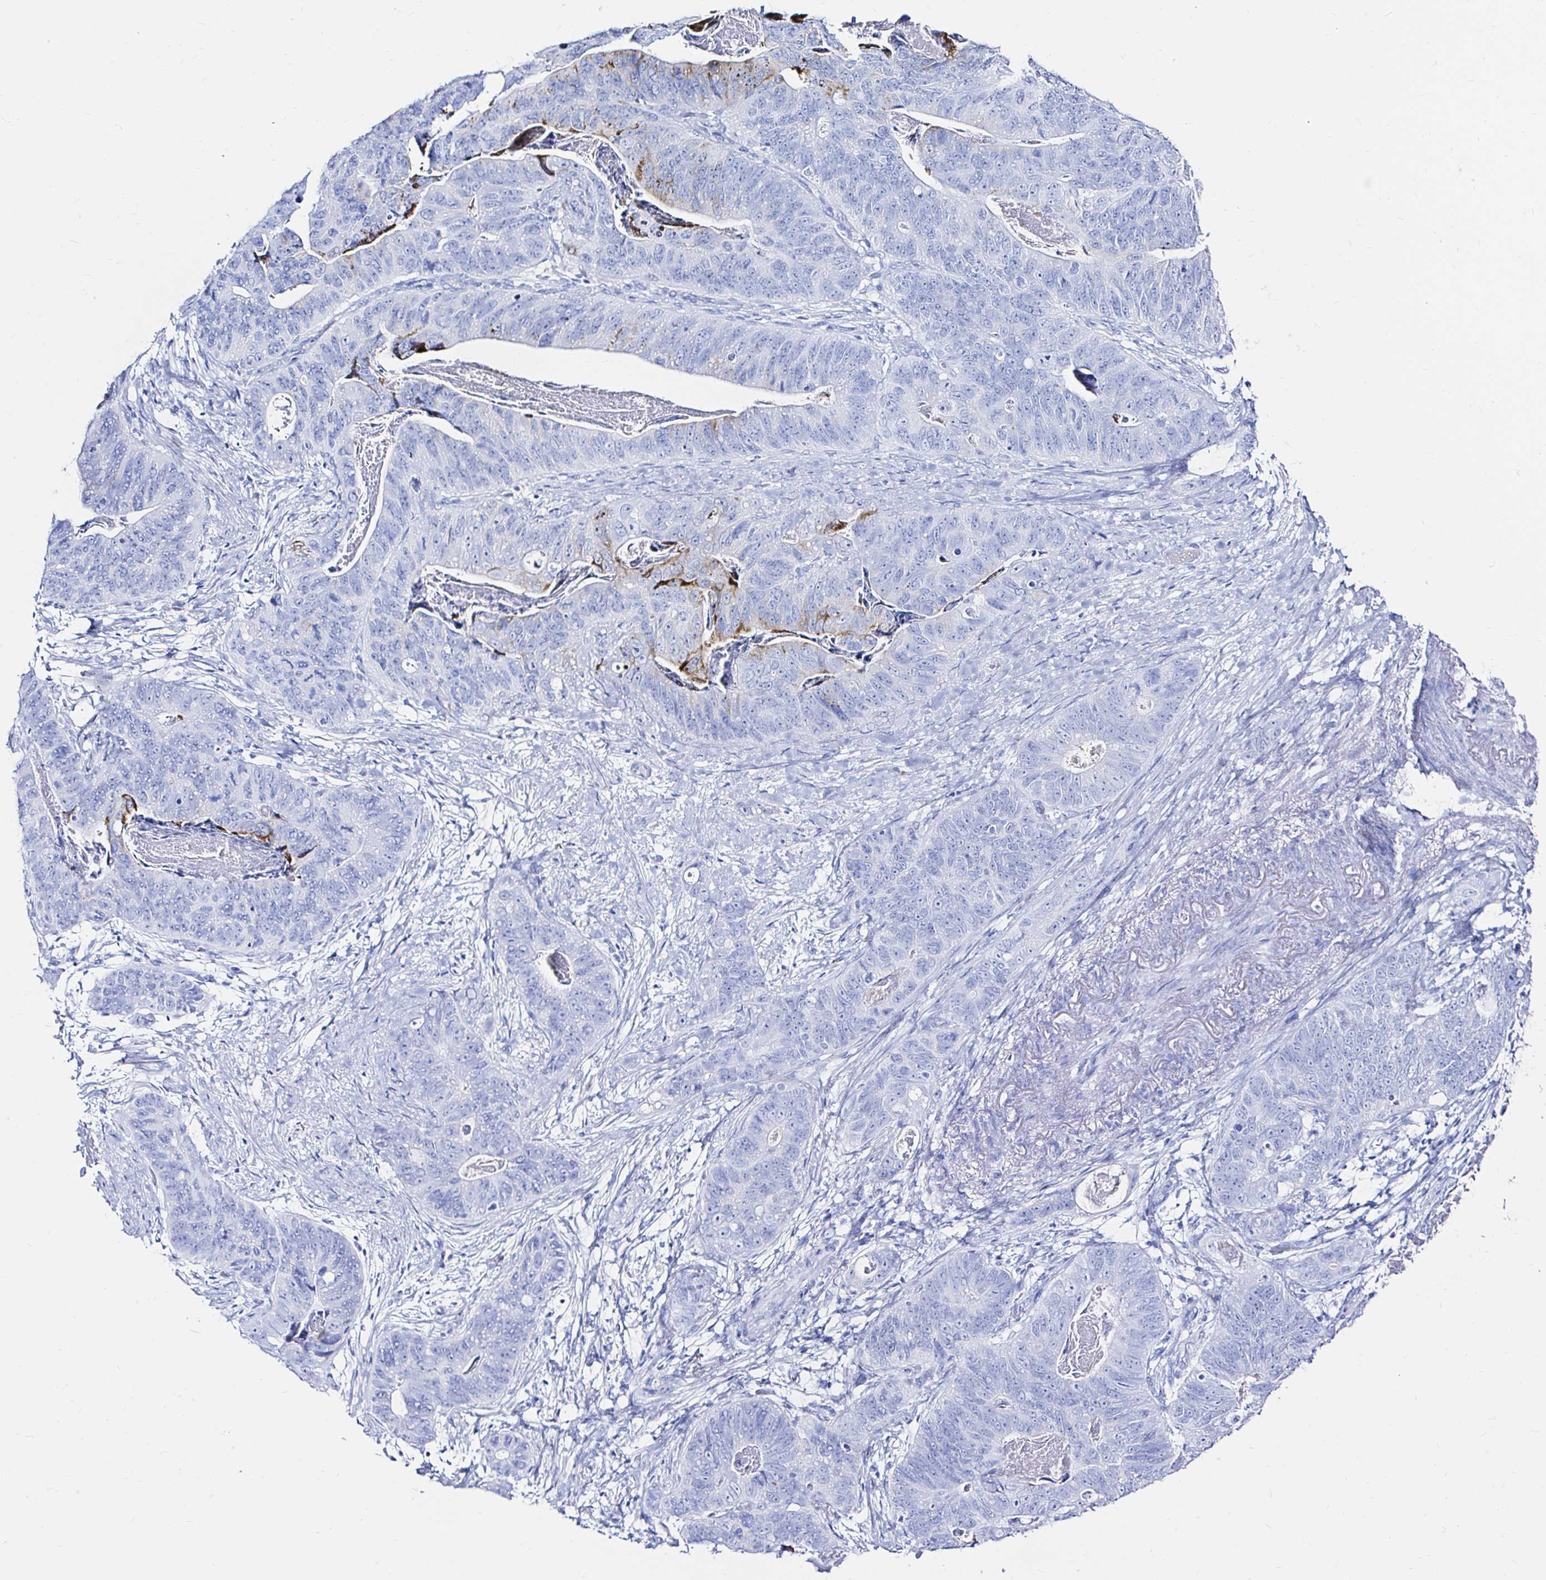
{"staining": {"intensity": "negative", "quantity": "none", "location": "none"}, "tissue": "stomach cancer", "cell_type": "Tumor cells", "image_type": "cancer", "snomed": [{"axis": "morphology", "description": "Normal tissue, NOS"}, {"axis": "morphology", "description": "Adenocarcinoma, NOS"}, {"axis": "topography", "description": "Stomach"}], "caption": "Human stomach cancer (adenocarcinoma) stained for a protein using immunohistochemistry (IHC) shows no positivity in tumor cells.", "gene": "ZNF432", "patient": {"sex": "female", "age": 89}}